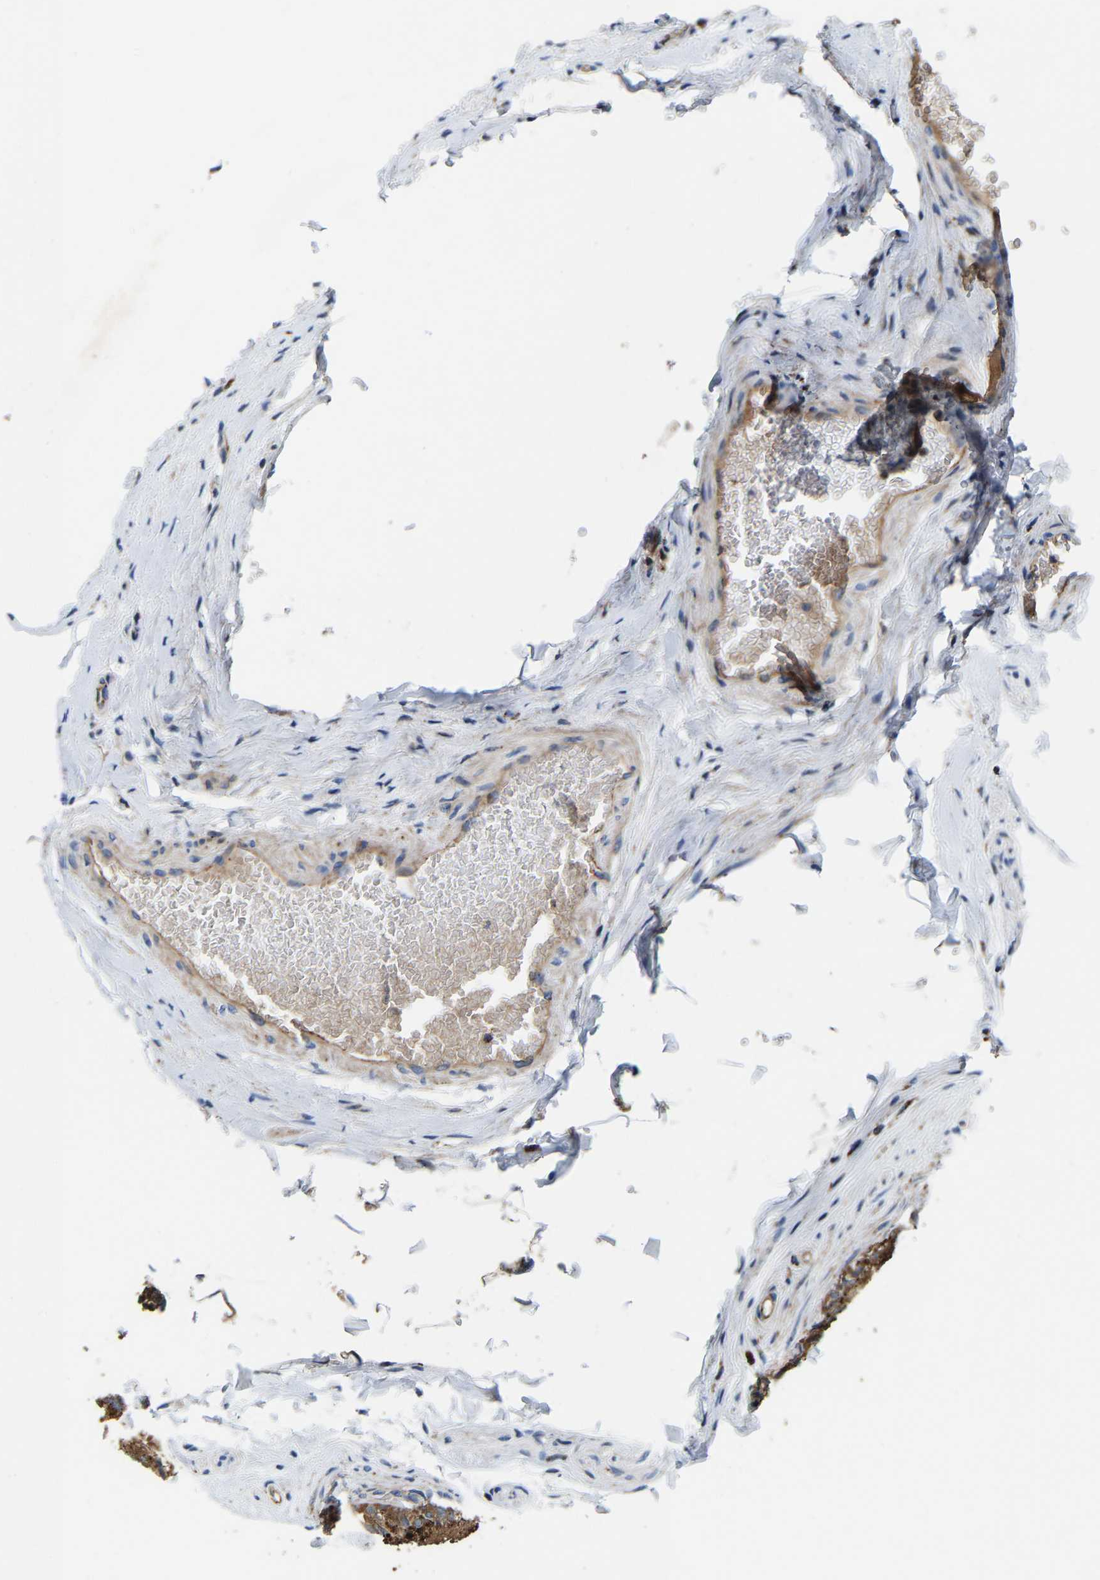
{"staining": {"intensity": "strong", "quantity": ">75%", "location": "cytoplasmic/membranous"}, "tissue": "epididymis", "cell_type": "Glandular cells", "image_type": "normal", "snomed": [{"axis": "morphology", "description": "Normal tissue, NOS"}, {"axis": "topography", "description": "Testis"}, {"axis": "topography", "description": "Epididymis"}], "caption": "Glandular cells display high levels of strong cytoplasmic/membranous positivity in approximately >75% of cells in benign epididymis. (DAB (3,3'-diaminobenzidine) IHC with brightfield microscopy, high magnification).", "gene": "DPP7", "patient": {"sex": "male", "age": 36}}